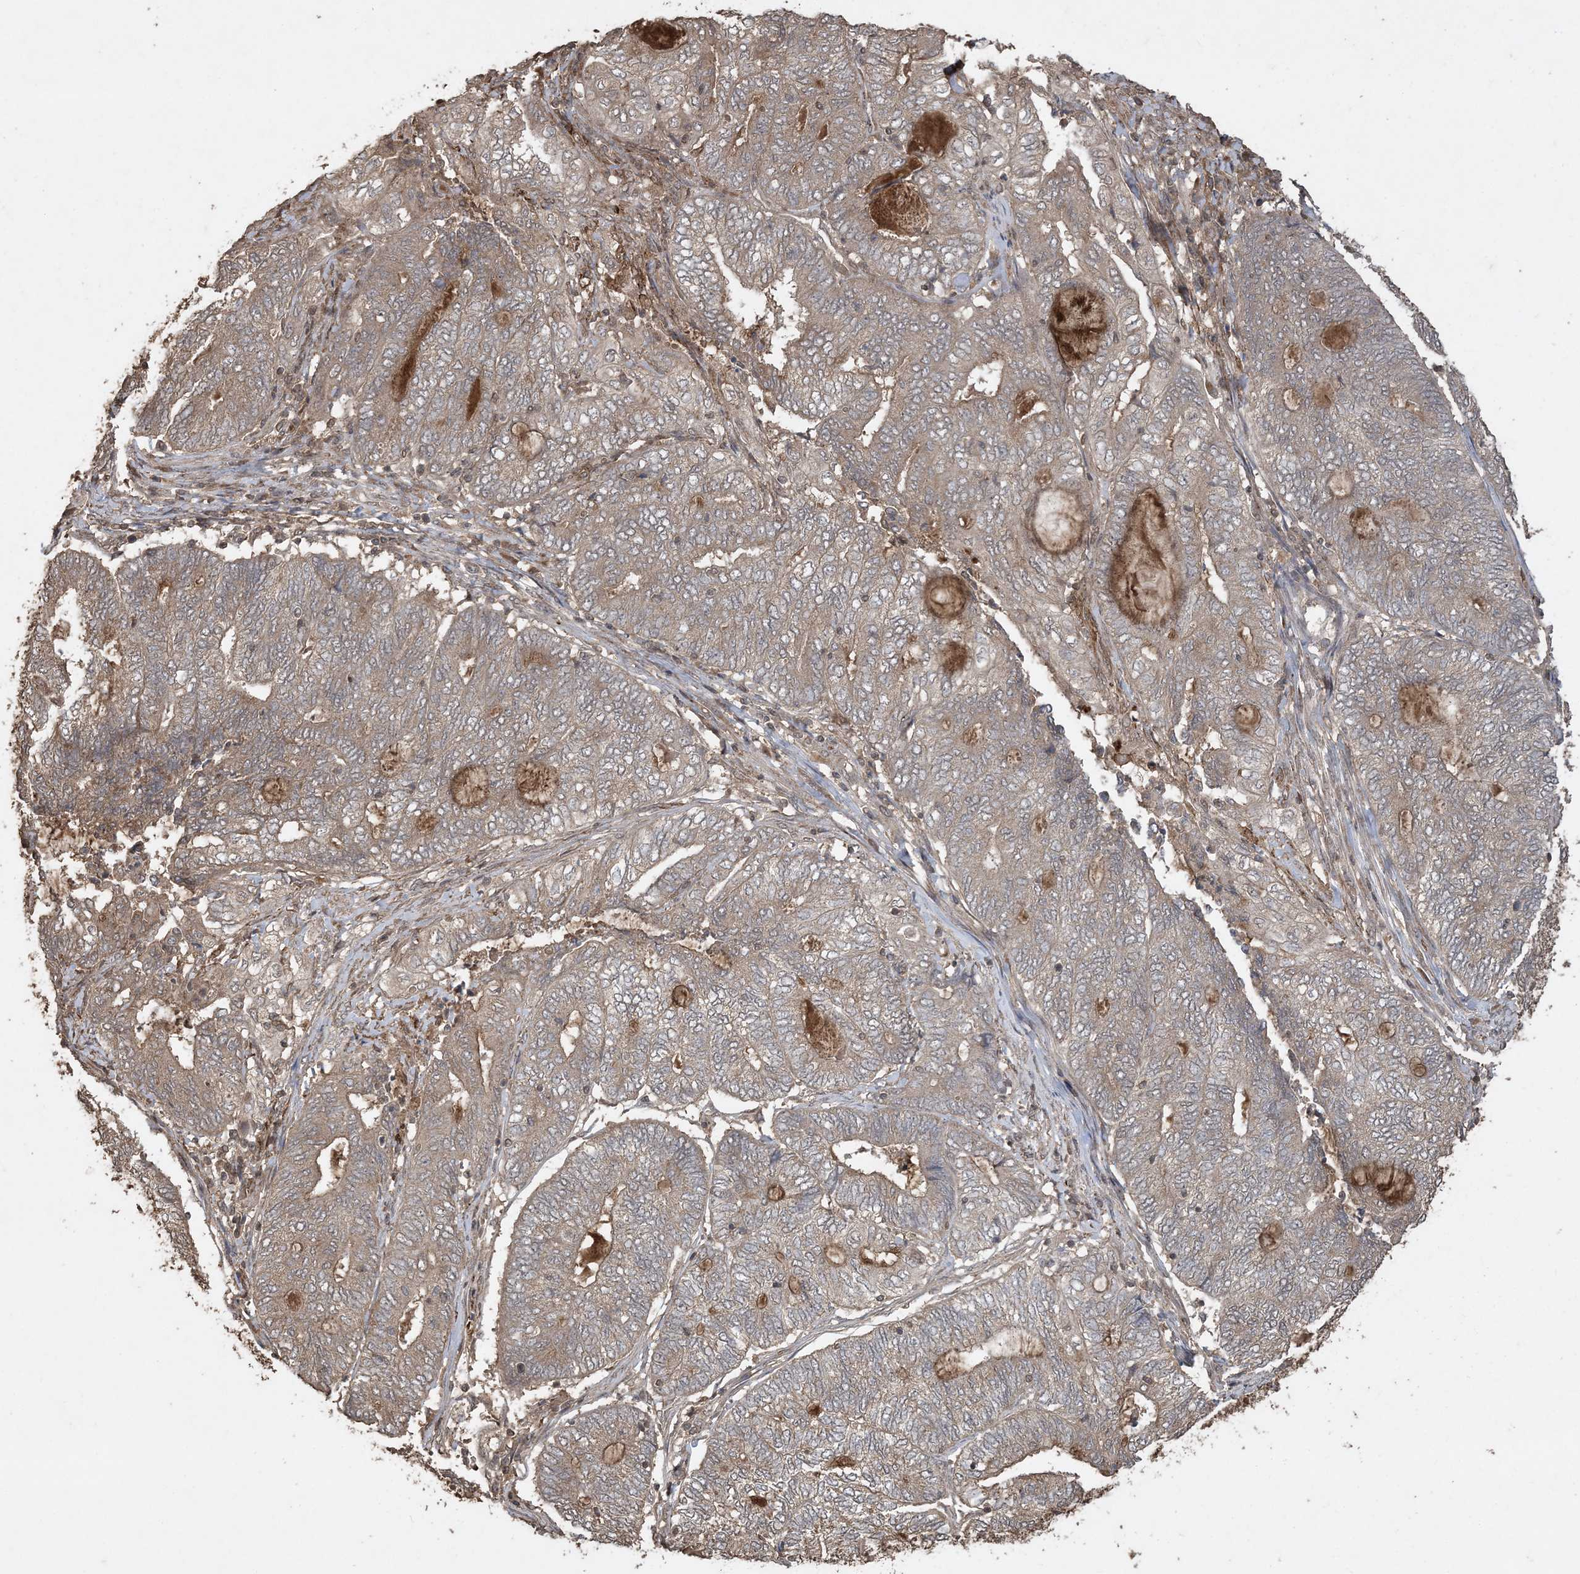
{"staining": {"intensity": "weak", "quantity": ">75%", "location": "cytoplasmic/membranous"}, "tissue": "endometrial cancer", "cell_type": "Tumor cells", "image_type": "cancer", "snomed": [{"axis": "morphology", "description": "Adenocarcinoma, NOS"}, {"axis": "topography", "description": "Uterus"}, {"axis": "topography", "description": "Endometrium"}], "caption": "Endometrial adenocarcinoma tissue demonstrates weak cytoplasmic/membranous positivity in approximately >75% of tumor cells The protein of interest is shown in brown color, while the nuclei are stained blue.", "gene": "EFCAB8", "patient": {"sex": "female", "age": 70}}